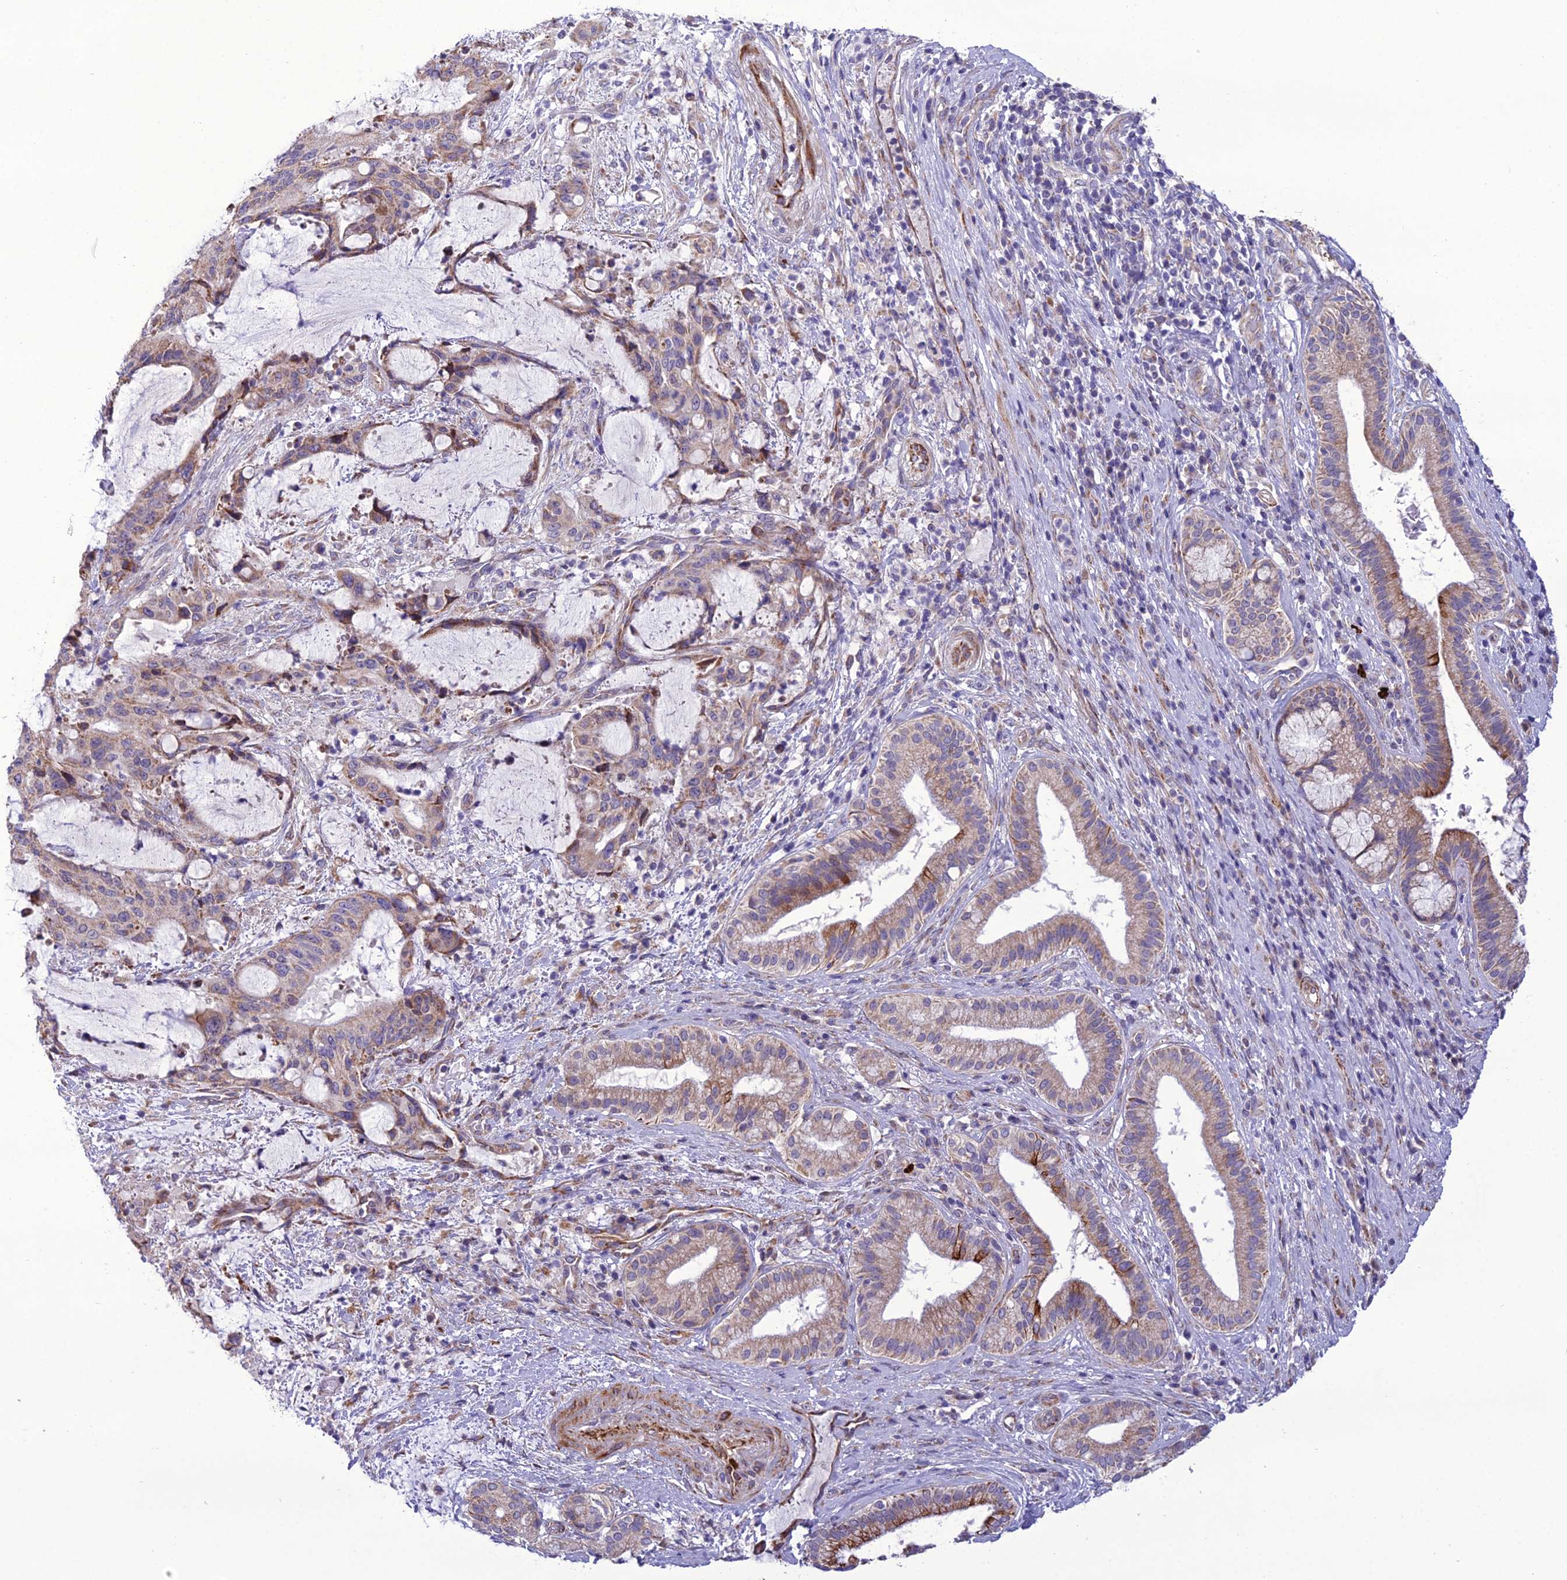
{"staining": {"intensity": "moderate", "quantity": "<25%", "location": "cytoplasmic/membranous"}, "tissue": "liver cancer", "cell_type": "Tumor cells", "image_type": "cancer", "snomed": [{"axis": "morphology", "description": "Normal tissue, NOS"}, {"axis": "morphology", "description": "Cholangiocarcinoma"}, {"axis": "topography", "description": "Liver"}, {"axis": "topography", "description": "Peripheral nerve tissue"}], "caption": "Liver cancer was stained to show a protein in brown. There is low levels of moderate cytoplasmic/membranous staining in about <25% of tumor cells.", "gene": "NODAL", "patient": {"sex": "female", "age": 73}}